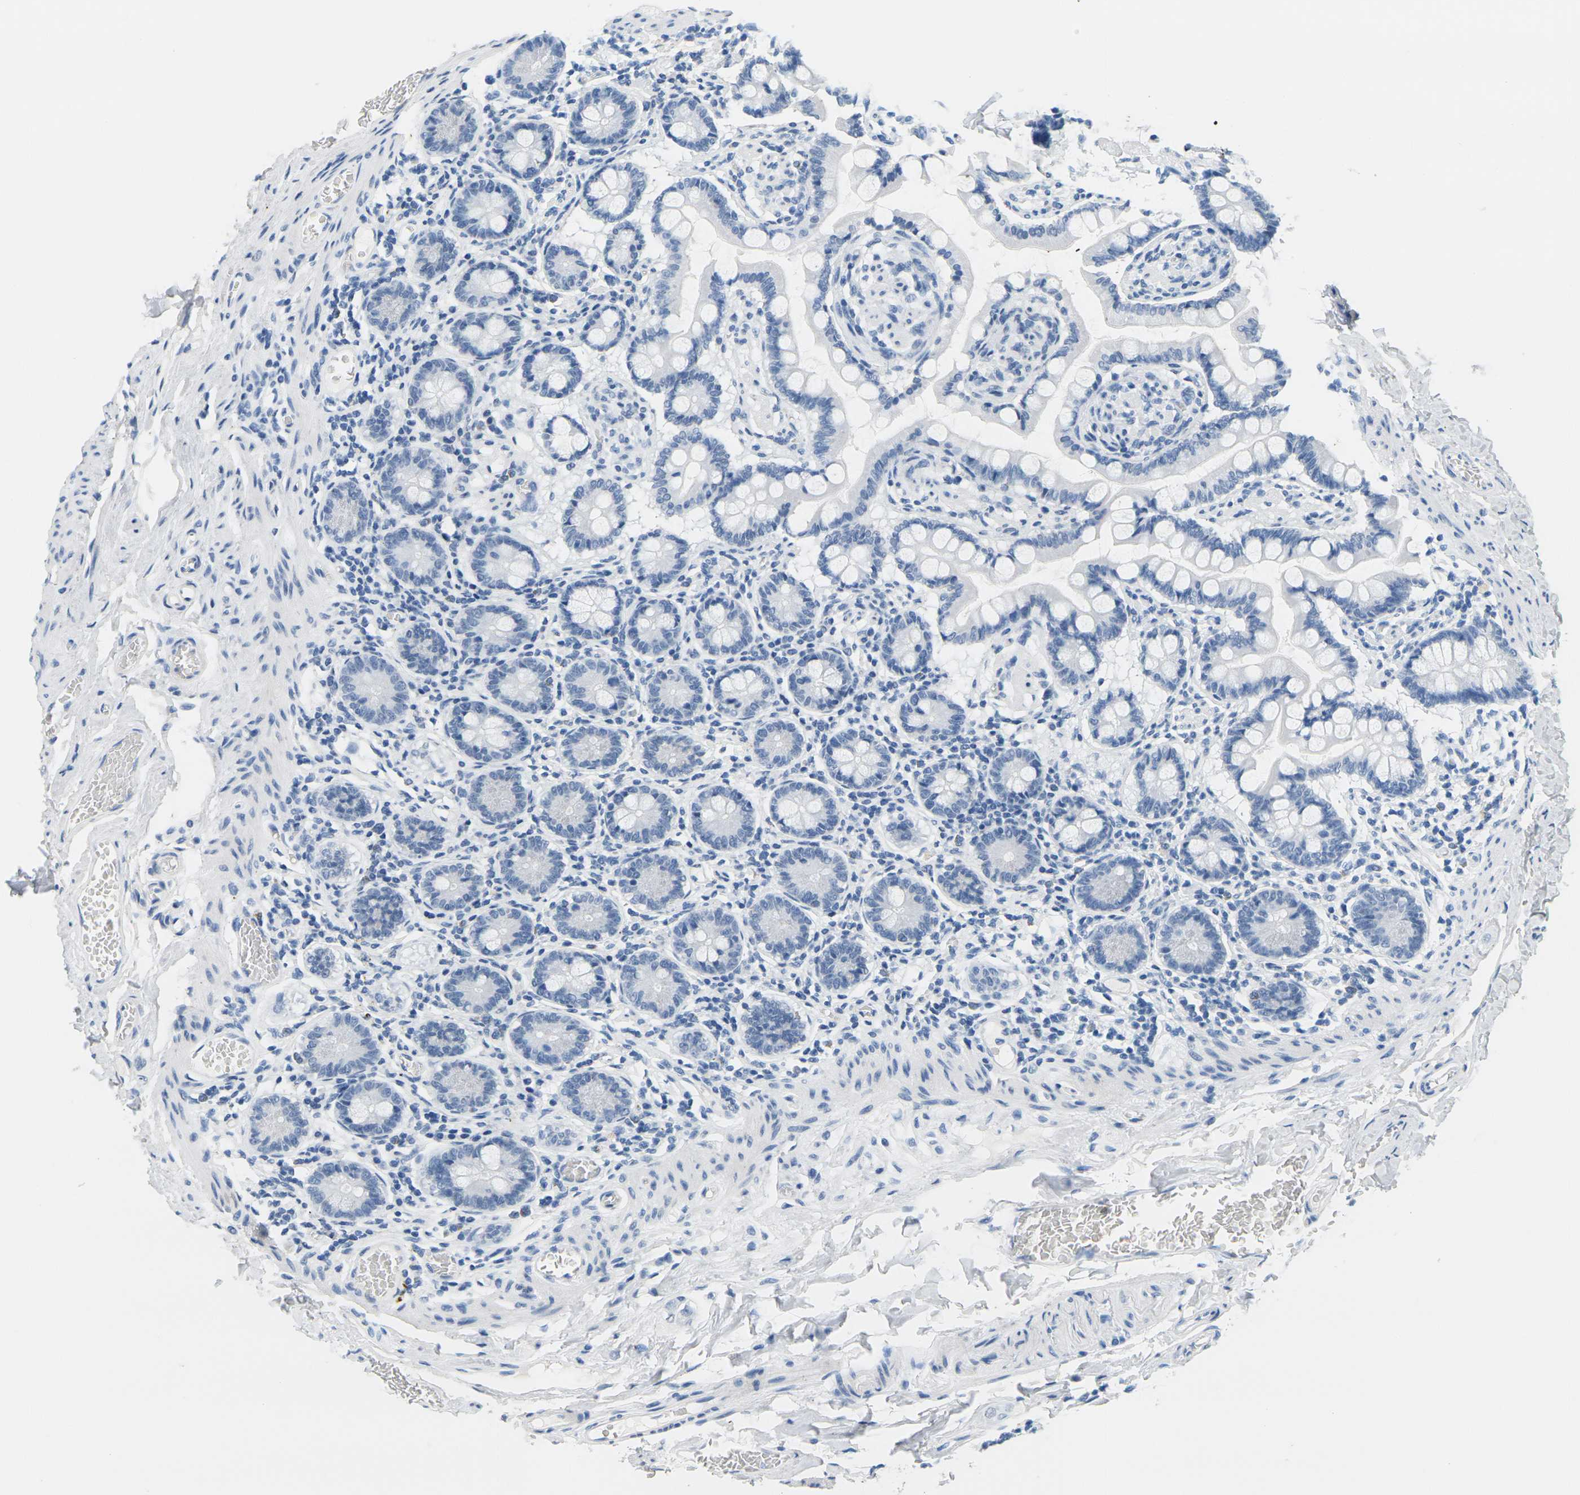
{"staining": {"intensity": "negative", "quantity": "none", "location": "none"}, "tissue": "small intestine", "cell_type": "Glandular cells", "image_type": "normal", "snomed": [{"axis": "morphology", "description": "Normal tissue, NOS"}, {"axis": "topography", "description": "Small intestine"}], "caption": "An IHC photomicrograph of benign small intestine is shown. There is no staining in glandular cells of small intestine.", "gene": "CTAG1A", "patient": {"sex": "male", "age": 41}}